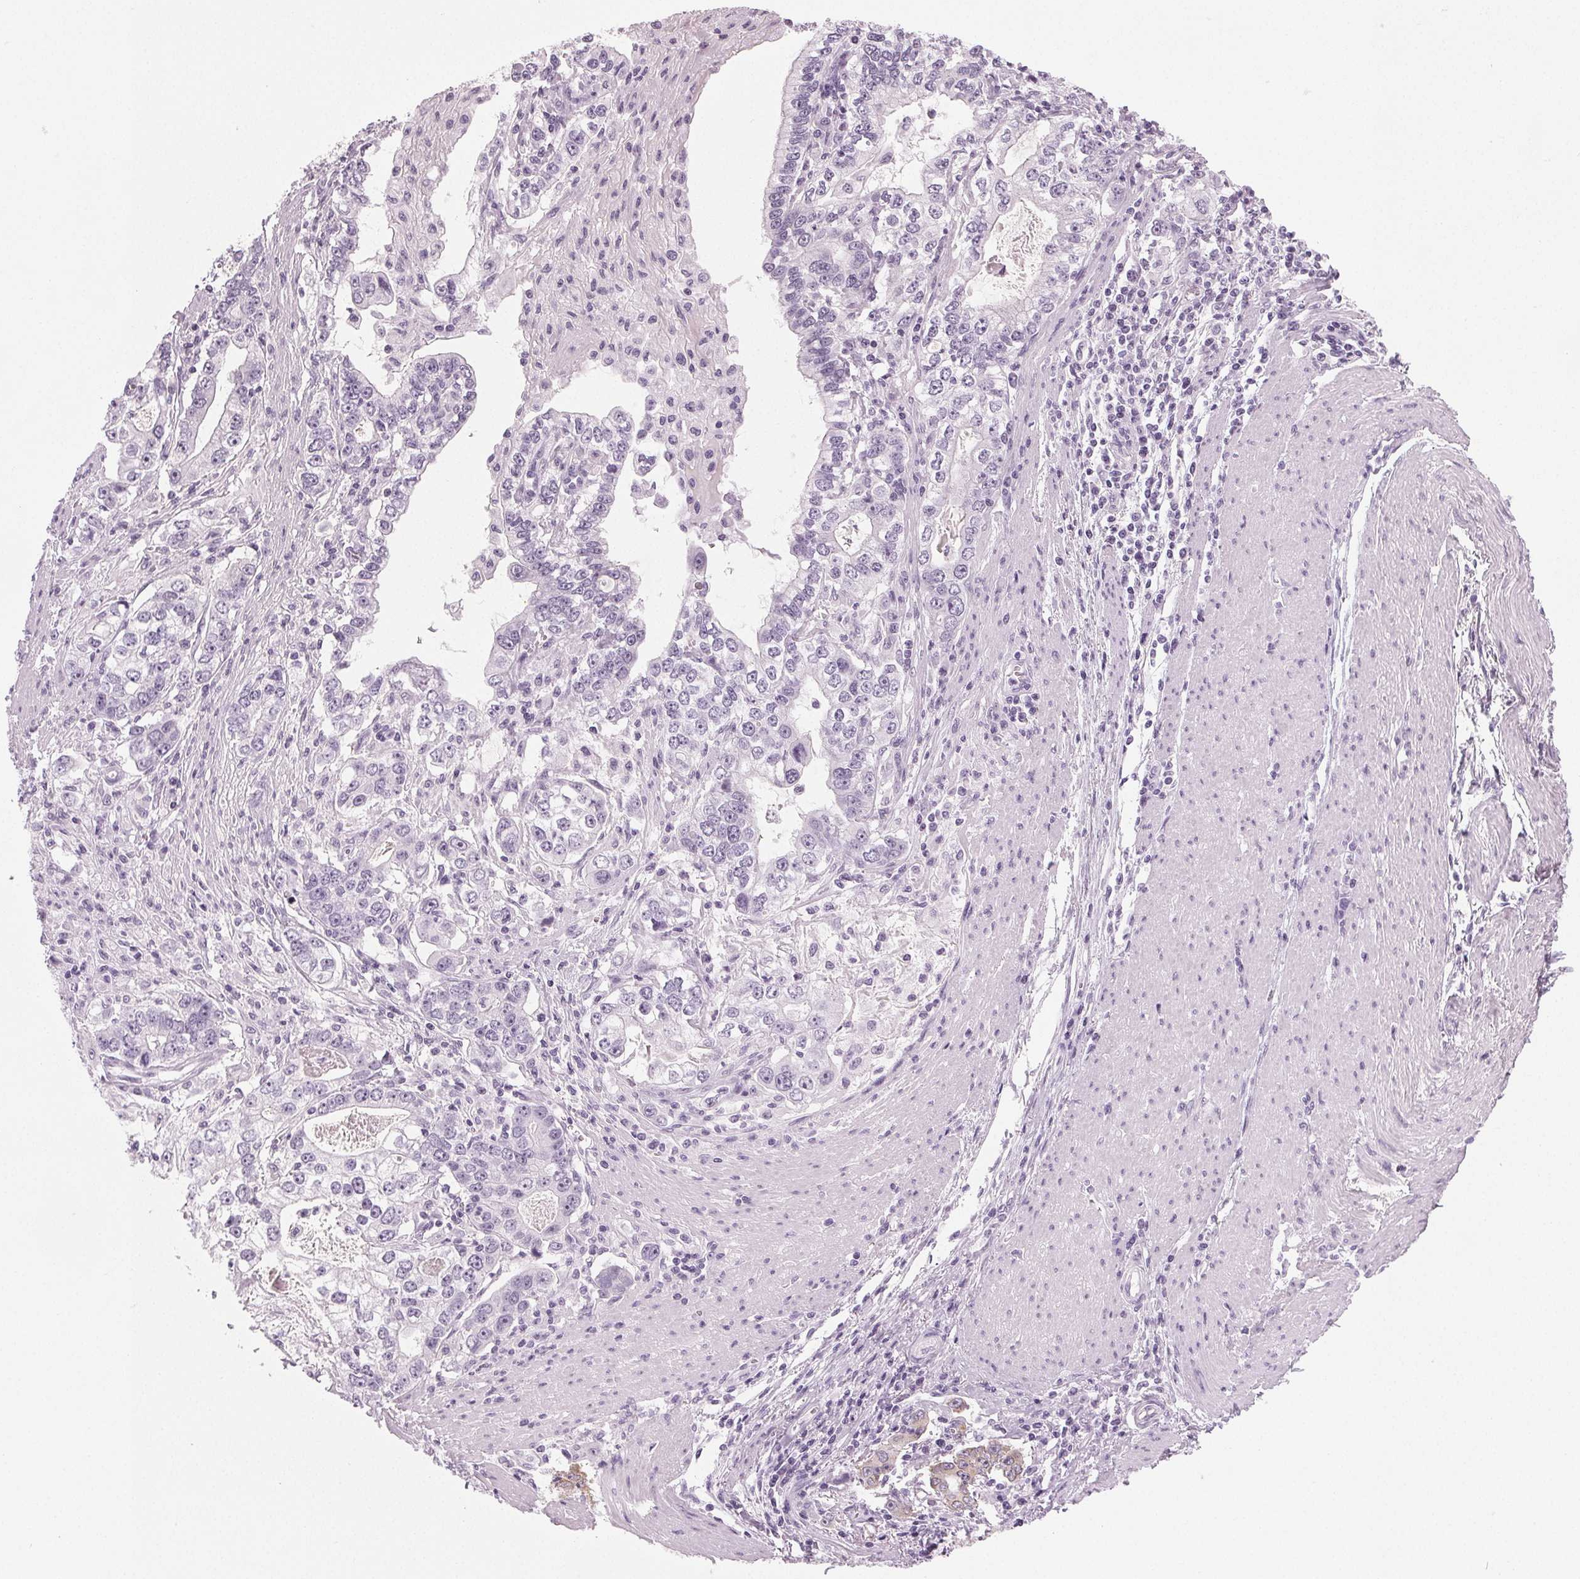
{"staining": {"intensity": "negative", "quantity": "none", "location": "none"}, "tissue": "stomach cancer", "cell_type": "Tumor cells", "image_type": "cancer", "snomed": [{"axis": "morphology", "description": "Adenocarcinoma, NOS"}, {"axis": "topography", "description": "Stomach, lower"}], "caption": "DAB (3,3'-diaminobenzidine) immunohistochemical staining of stomach cancer exhibits no significant expression in tumor cells.", "gene": "IGF2BP1", "patient": {"sex": "female", "age": 72}}